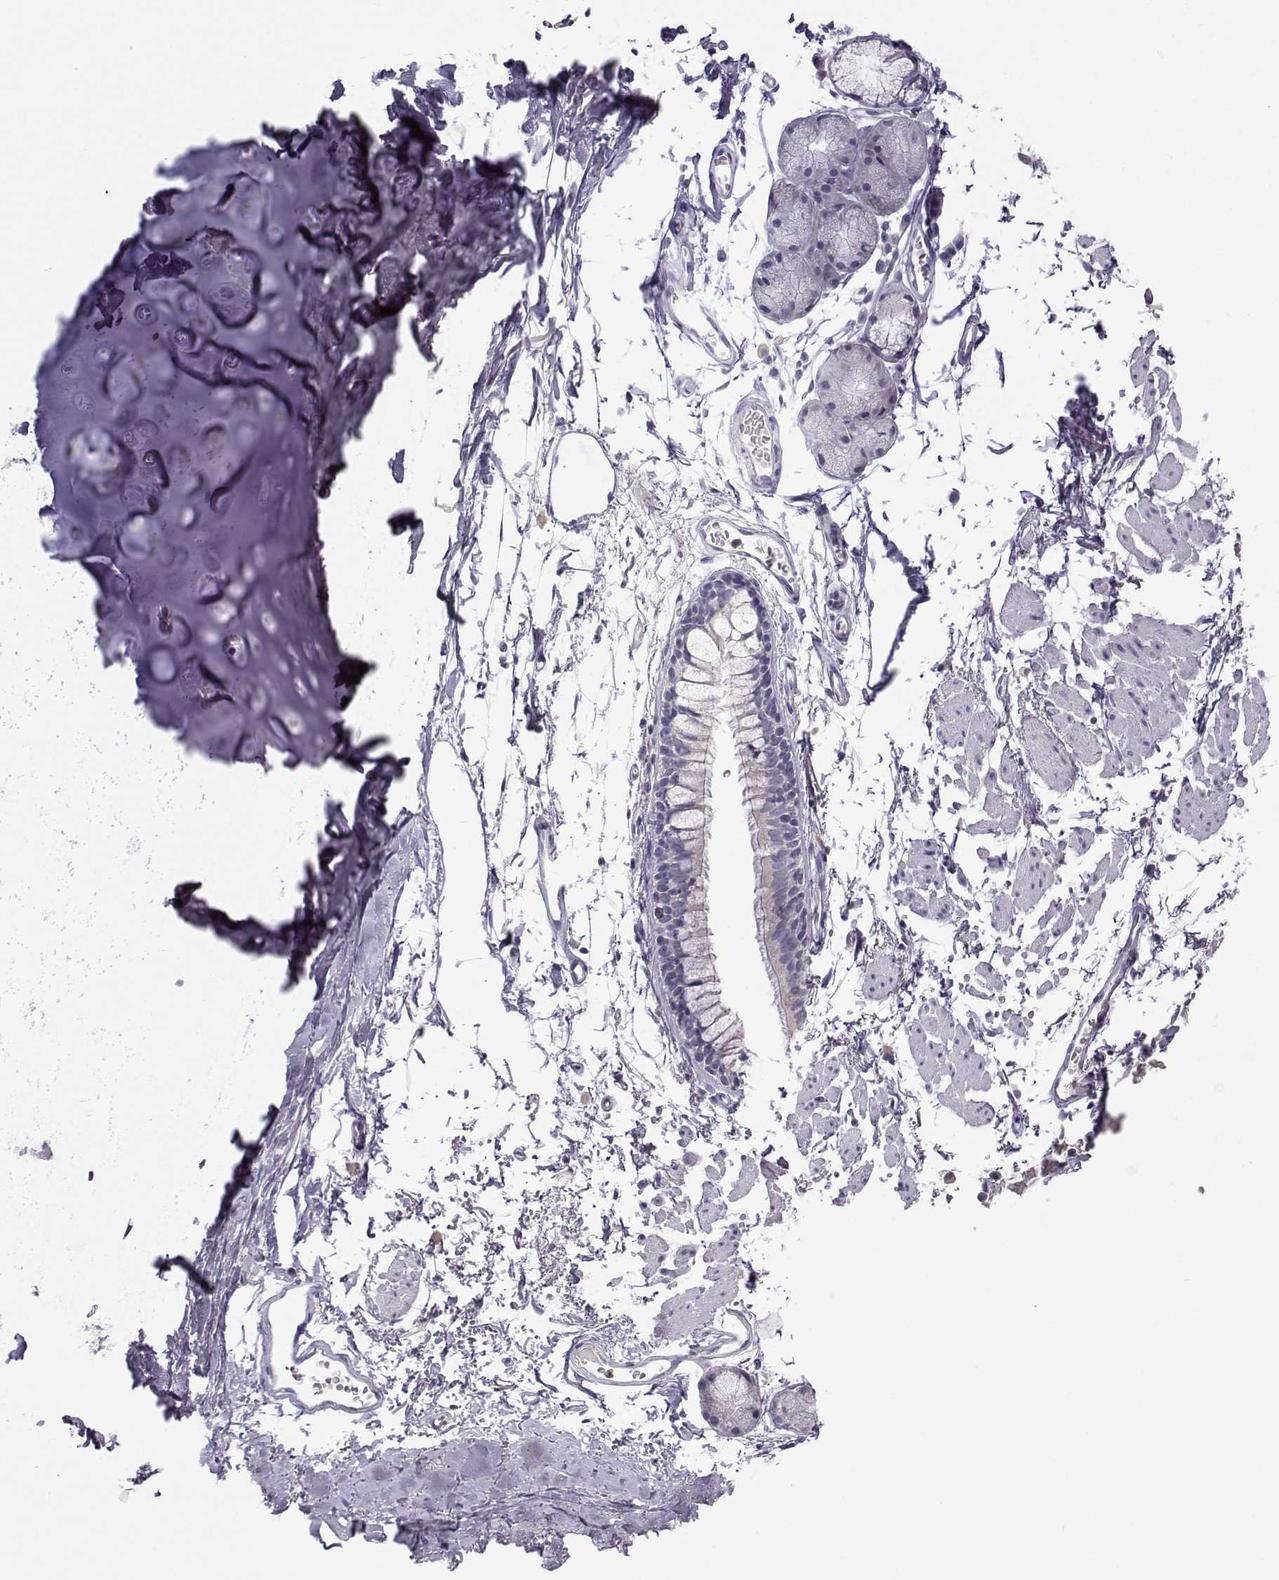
{"staining": {"intensity": "negative", "quantity": "none", "location": "none"}, "tissue": "soft tissue", "cell_type": "Chondrocytes", "image_type": "normal", "snomed": [{"axis": "morphology", "description": "Normal tissue, NOS"}, {"axis": "topography", "description": "Cartilage tissue"}, {"axis": "topography", "description": "Bronchus"}], "caption": "A photomicrograph of human soft tissue is negative for staining in chondrocytes. Brightfield microscopy of IHC stained with DAB (3,3'-diaminobenzidine) (brown) and hematoxylin (blue), captured at high magnification.", "gene": "FCAMR", "patient": {"sex": "female", "age": 79}}